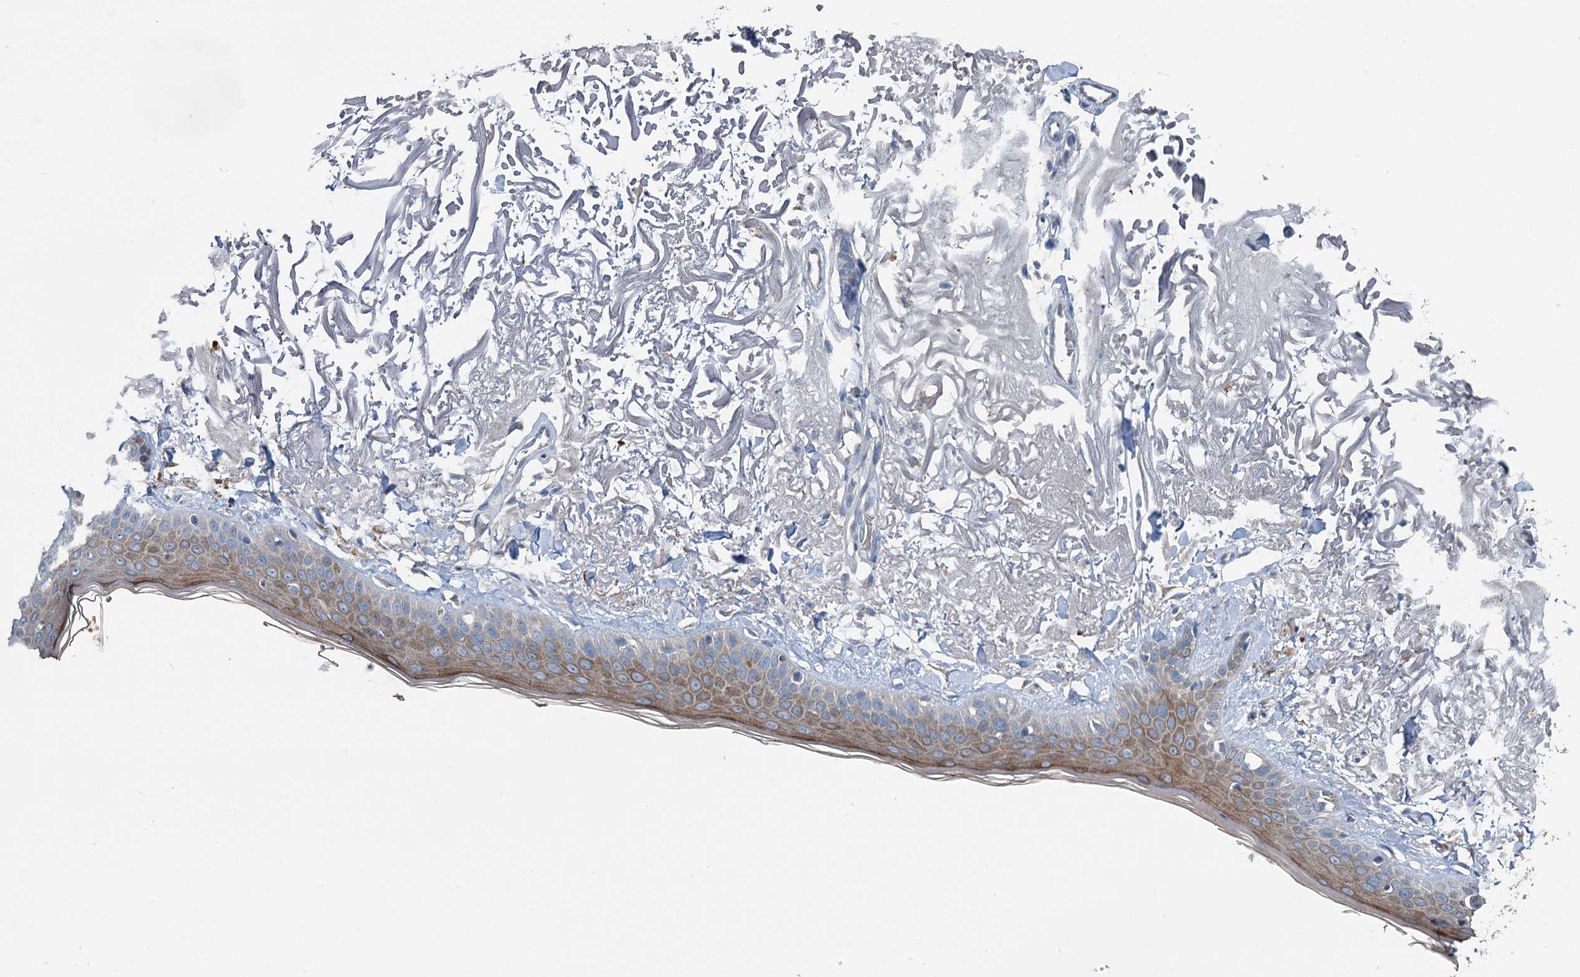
{"staining": {"intensity": "negative", "quantity": "none", "location": "none"}, "tissue": "skin", "cell_type": "Fibroblasts", "image_type": "normal", "snomed": [{"axis": "morphology", "description": "Normal tissue, NOS"}, {"axis": "topography", "description": "Skin"}, {"axis": "topography", "description": "Skeletal muscle"}], "caption": "IHC histopathology image of benign skin stained for a protein (brown), which shows no positivity in fibroblasts. (Immunohistochemistry, brightfield microscopy, high magnification).", "gene": "C6orf120", "patient": {"sex": "male", "age": 83}}